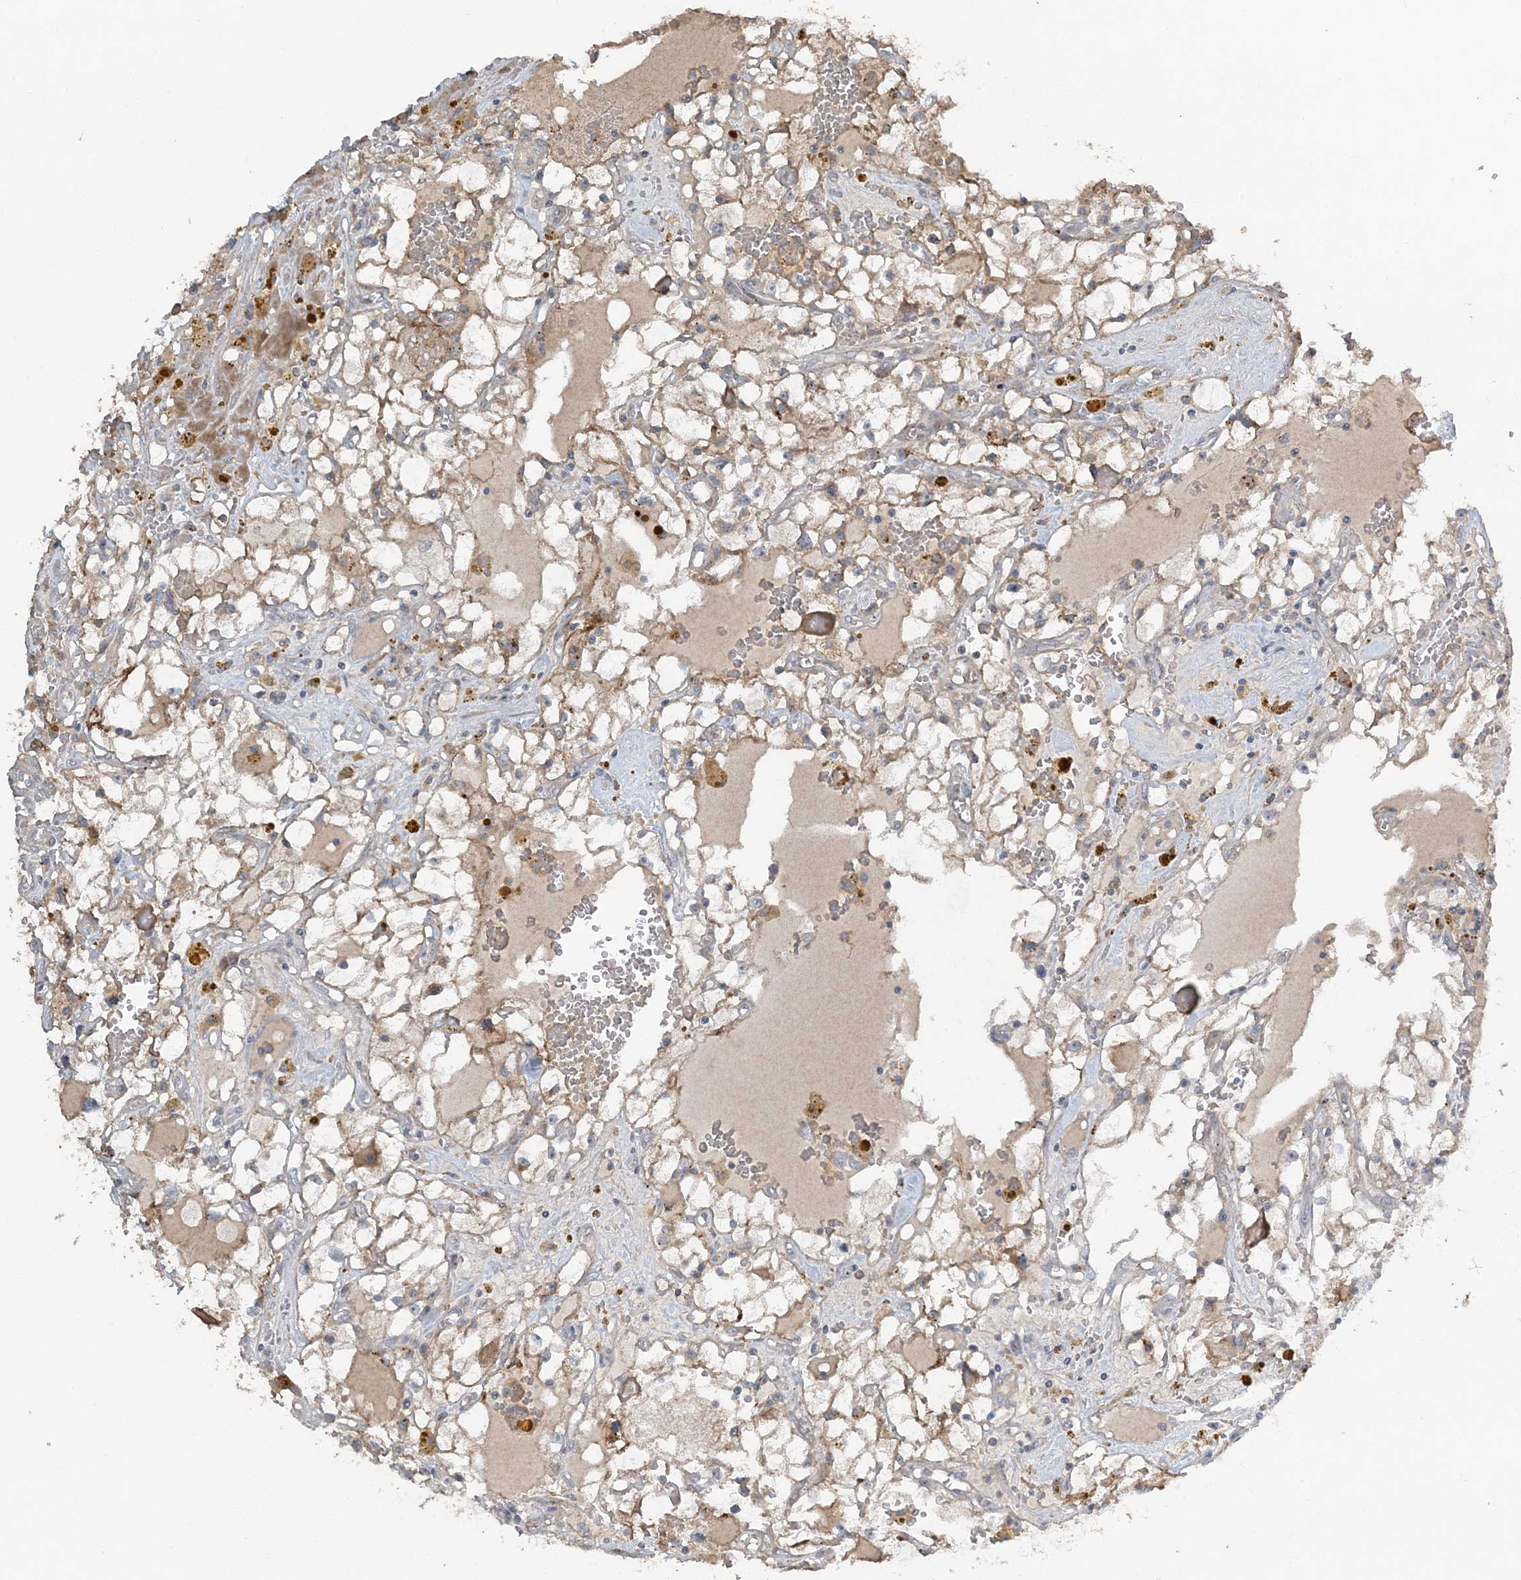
{"staining": {"intensity": "weak", "quantity": "<25%", "location": "cytoplasmic/membranous"}, "tissue": "renal cancer", "cell_type": "Tumor cells", "image_type": "cancer", "snomed": [{"axis": "morphology", "description": "Adenocarcinoma, NOS"}, {"axis": "topography", "description": "Kidney"}], "caption": "Tumor cells show no significant protein staining in renal adenocarcinoma. Brightfield microscopy of immunohistochemistry stained with DAB (3,3'-diaminobenzidine) (brown) and hematoxylin (blue), captured at high magnification.", "gene": "SLC4A10", "patient": {"sex": "male", "age": 56}}